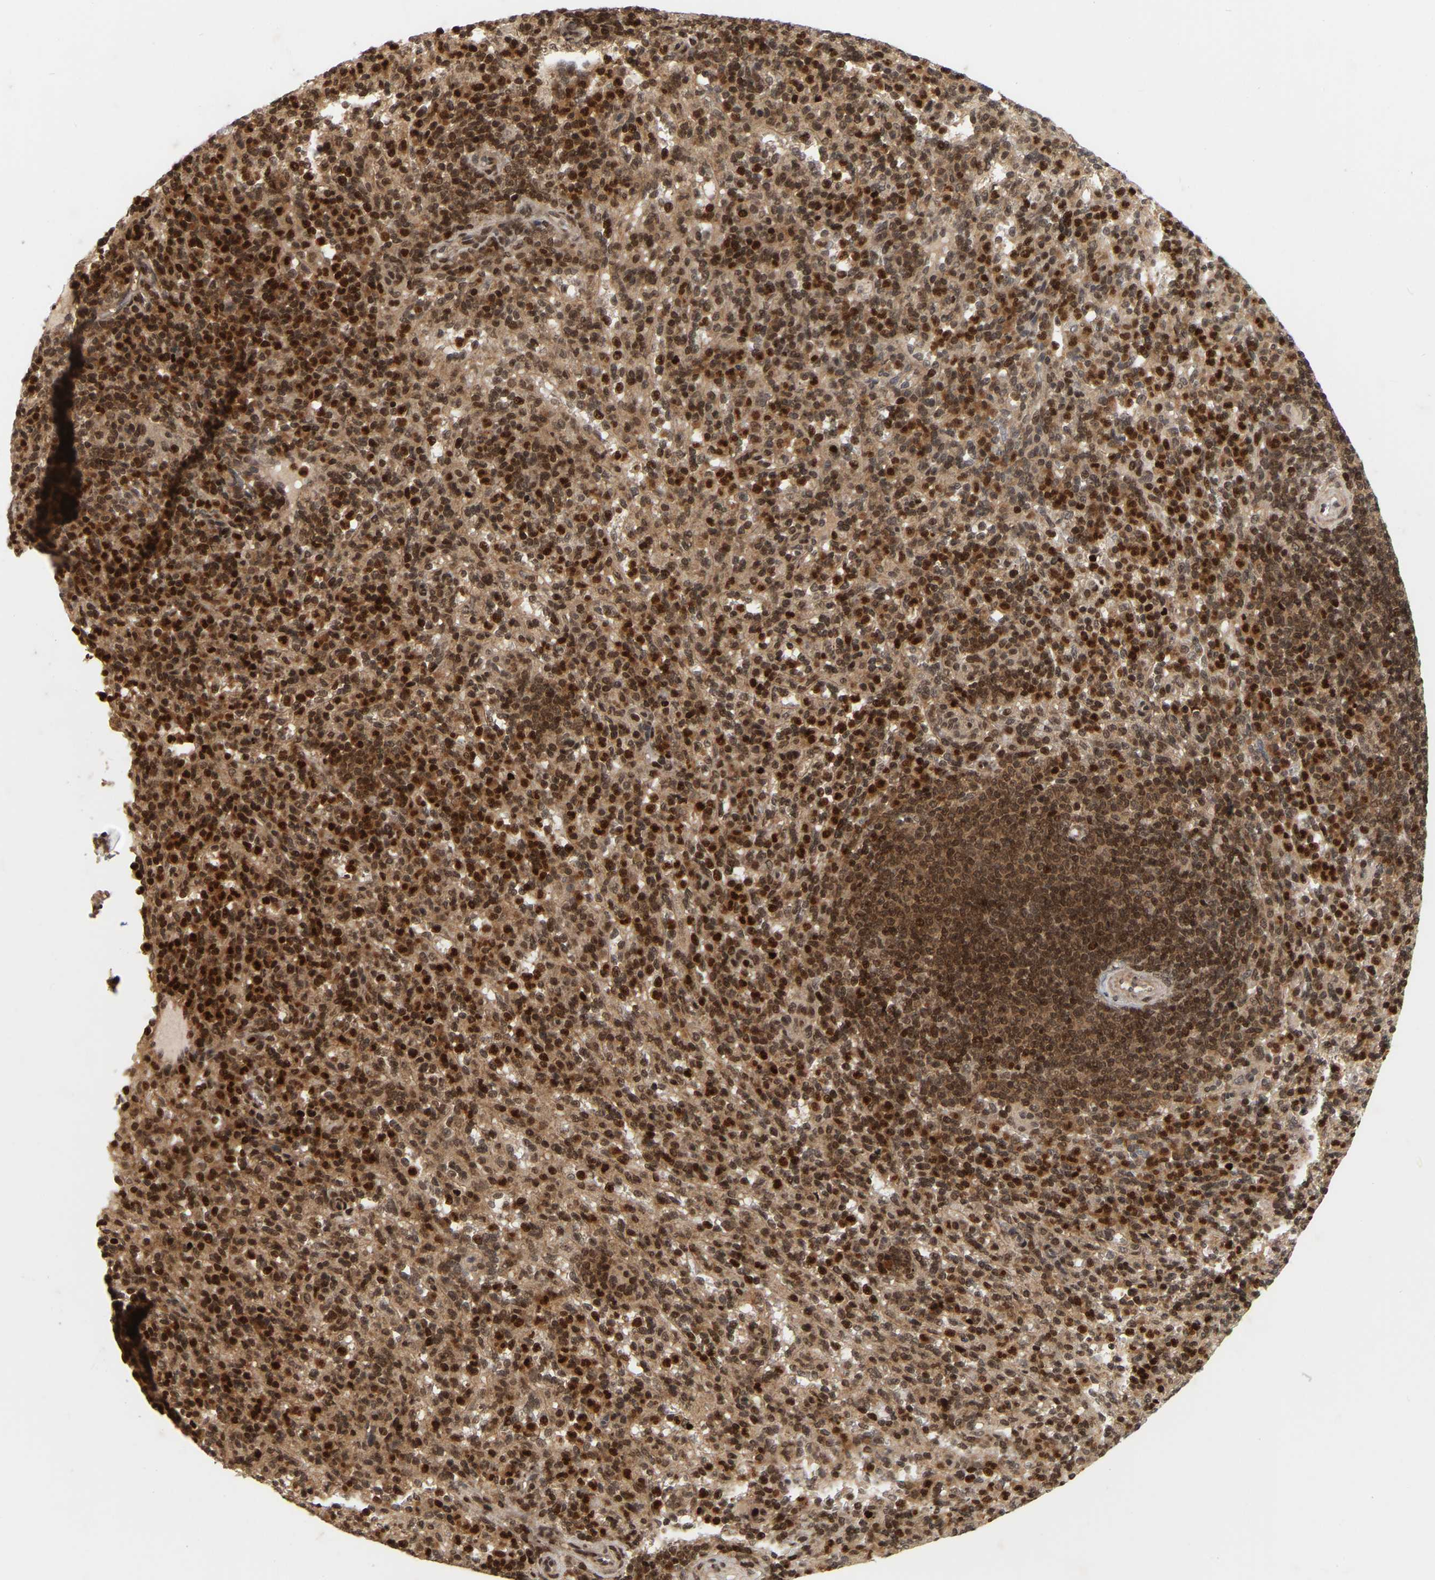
{"staining": {"intensity": "strong", "quantity": "25%-75%", "location": "cytoplasmic/membranous,nuclear"}, "tissue": "spleen", "cell_type": "Cells in red pulp", "image_type": "normal", "snomed": [{"axis": "morphology", "description": "Normal tissue, NOS"}, {"axis": "topography", "description": "Spleen"}], "caption": "This is a histology image of immunohistochemistry (IHC) staining of normal spleen, which shows strong staining in the cytoplasmic/membranous,nuclear of cells in red pulp.", "gene": "NFE2L2", "patient": {"sex": "male", "age": 36}}